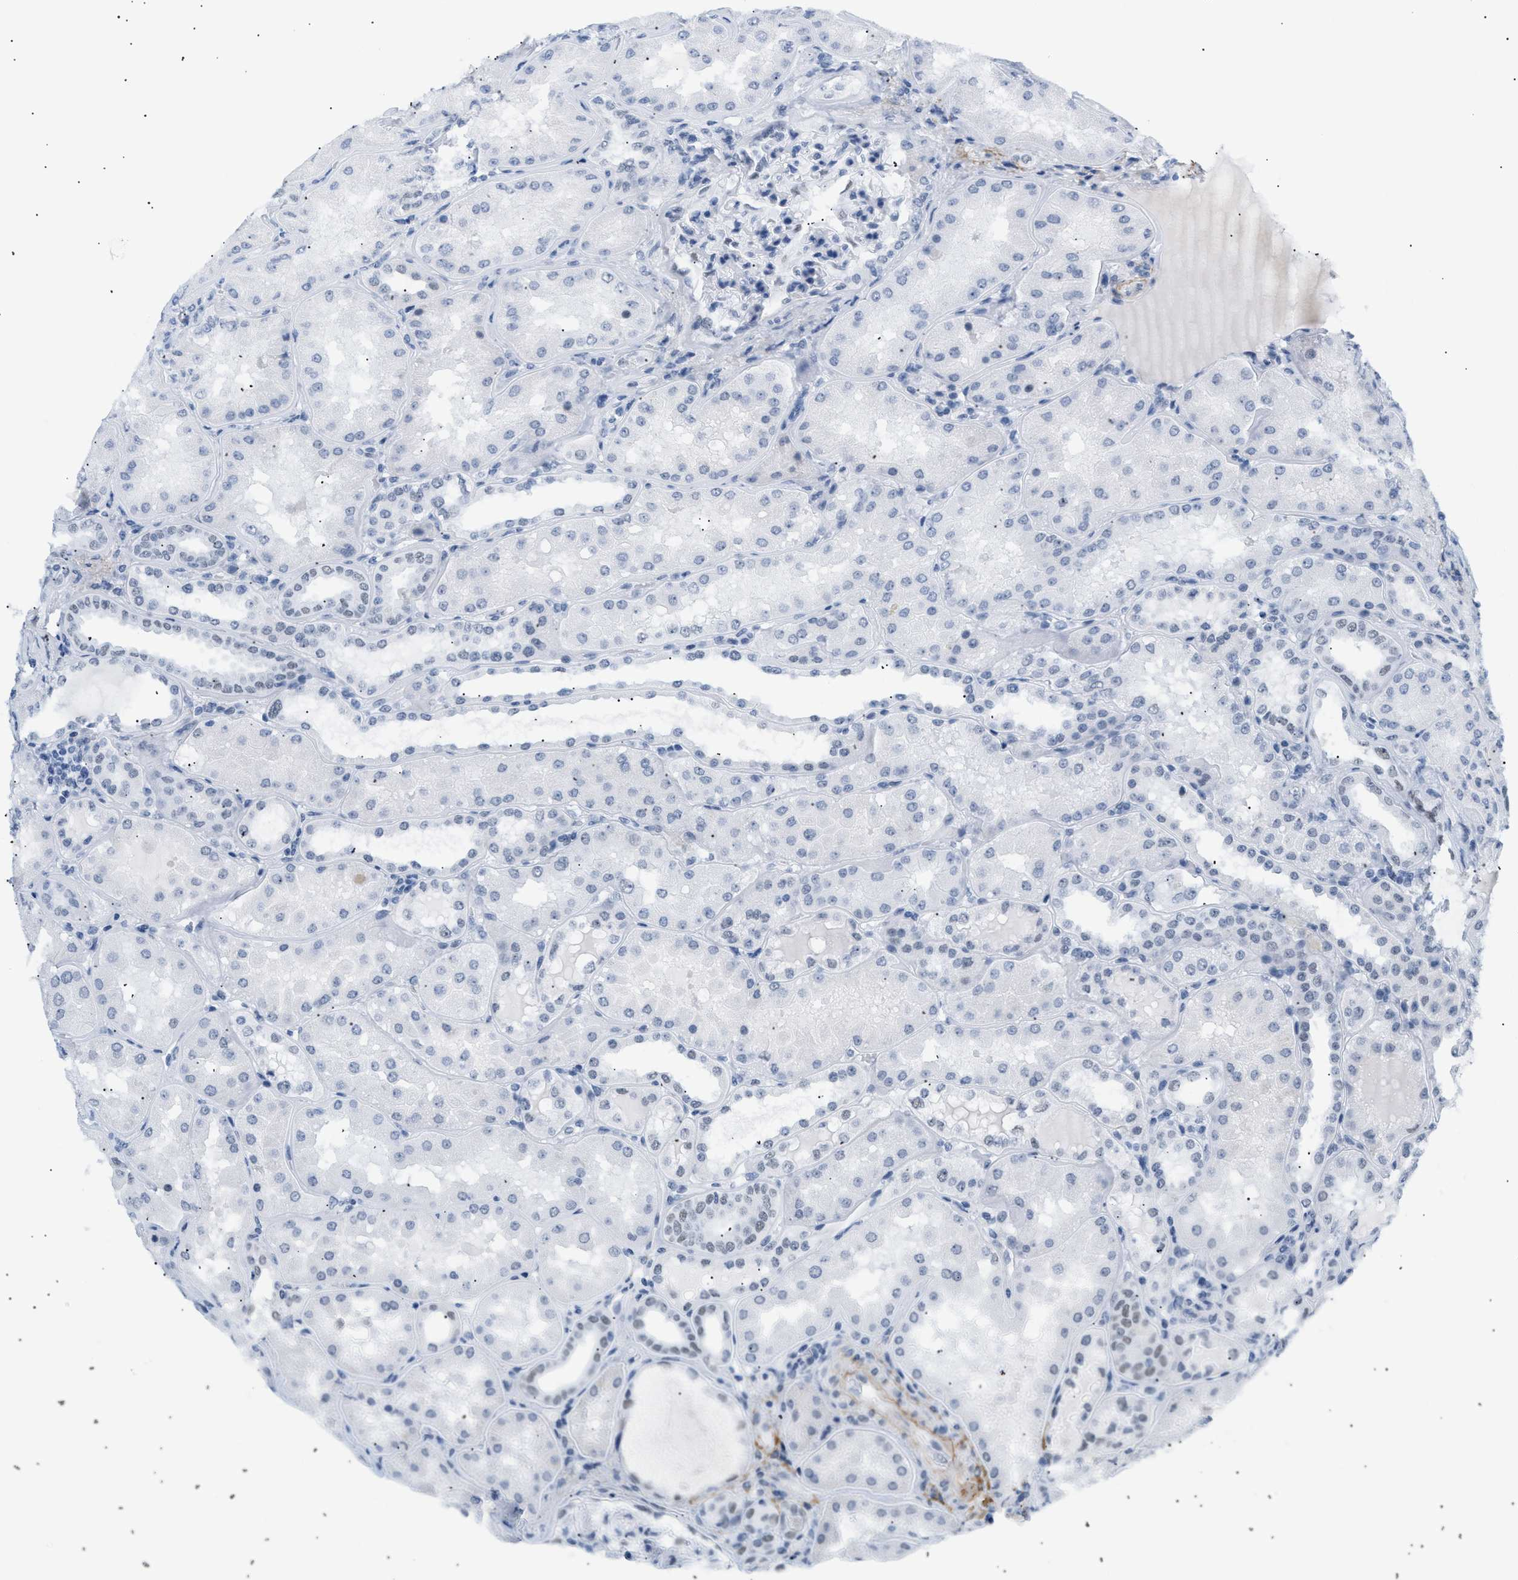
{"staining": {"intensity": "negative", "quantity": "none", "location": "none"}, "tissue": "kidney", "cell_type": "Cells in glomeruli", "image_type": "normal", "snomed": [{"axis": "morphology", "description": "Normal tissue, NOS"}, {"axis": "topography", "description": "Kidney"}], "caption": "The micrograph reveals no staining of cells in glomeruli in unremarkable kidney. The staining was performed using DAB (3,3'-diaminobenzidine) to visualize the protein expression in brown, while the nuclei were stained in blue with hematoxylin (Magnification: 20x).", "gene": "ELN", "patient": {"sex": "female", "age": 56}}